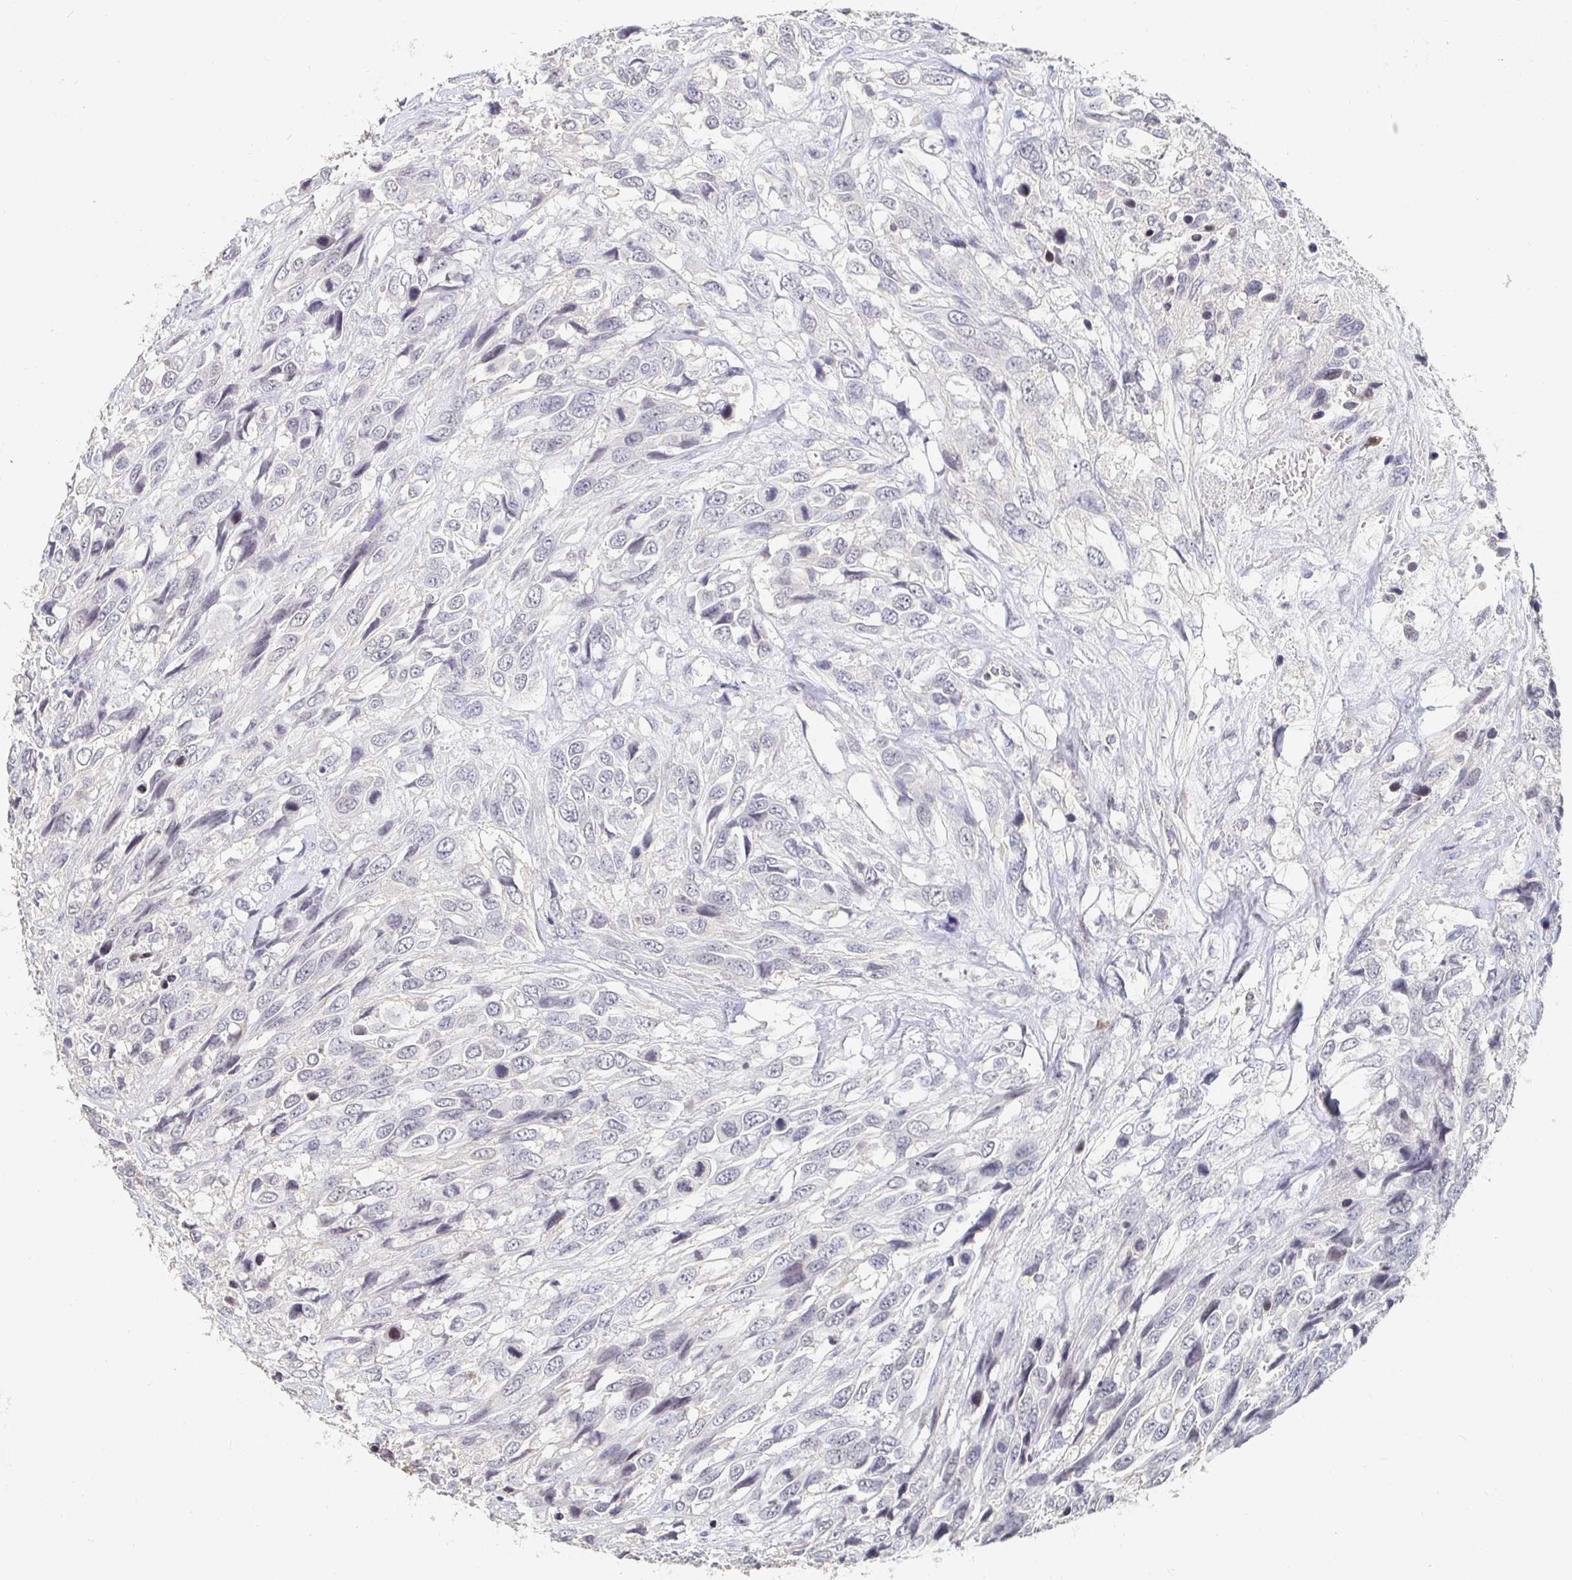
{"staining": {"intensity": "negative", "quantity": "none", "location": "none"}, "tissue": "urothelial cancer", "cell_type": "Tumor cells", "image_type": "cancer", "snomed": [{"axis": "morphology", "description": "Urothelial carcinoma, High grade"}, {"axis": "topography", "description": "Urinary bladder"}], "caption": "Photomicrograph shows no protein expression in tumor cells of urothelial cancer tissue.", "gene": "NME9", "patient": {"sex": "female", "age": 70}}